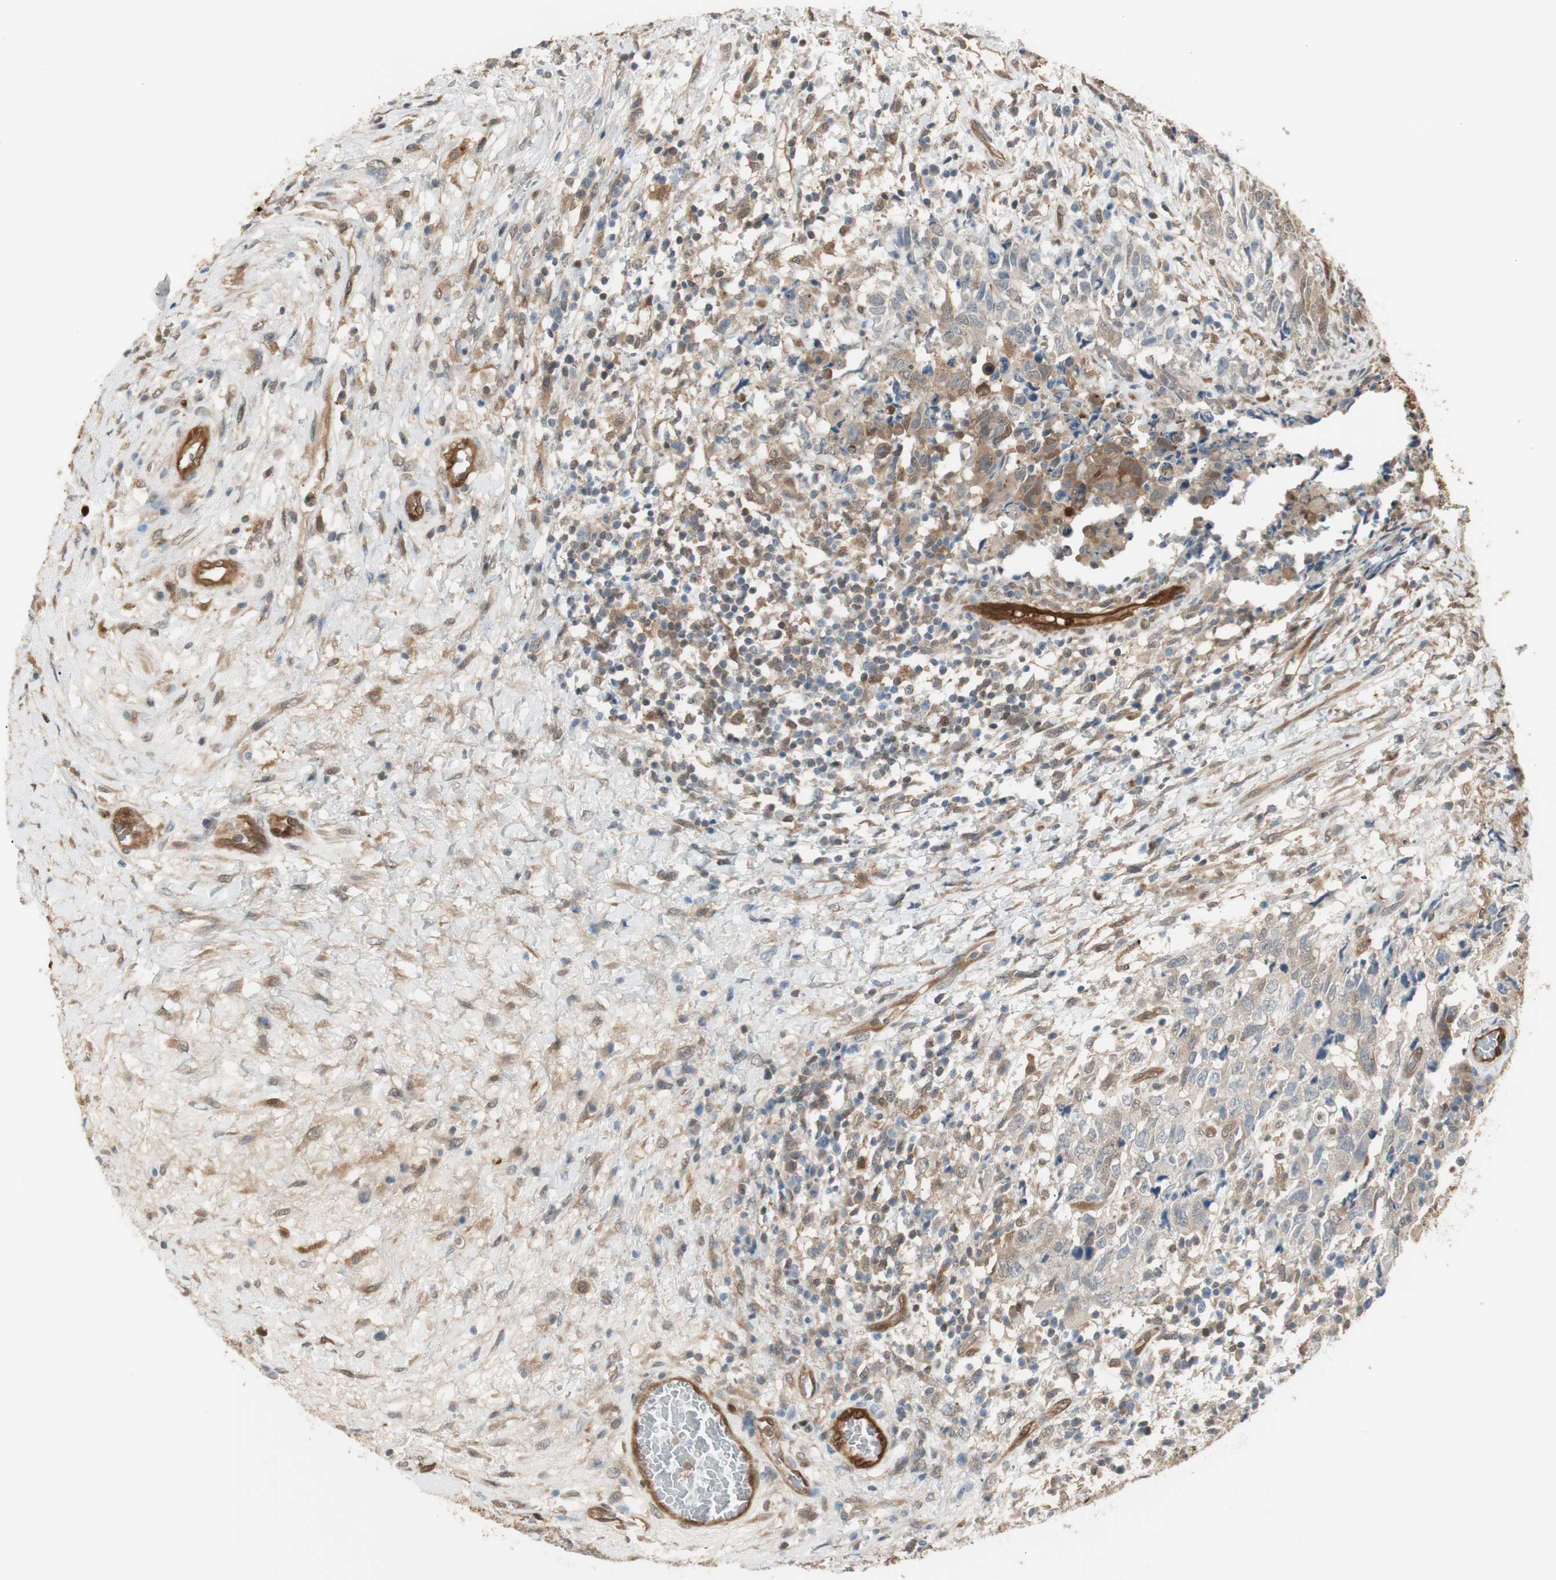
{"staining": {"intensity": "weak", "quantity": "25%-75%", "location": "cytoplasmic/membranous"}, "tissue": "testis cancer", "cell_type": "Tumor cells", "image_type": "cancer", "snomed": [{"axis": "morphology", "description": "Carcinoma, Embryonal, NOS"}, {"axis": "topography", "description": "Testis"}], "caption": "This is an image of immunohistochemistry staining of testis cancer (embryonal carcinoma), which shows weak expression in the cytoplasmic/membranous of tumor cells.", "gene": "SERPINB6", "patient": {"sex": "male", "age": 26}}